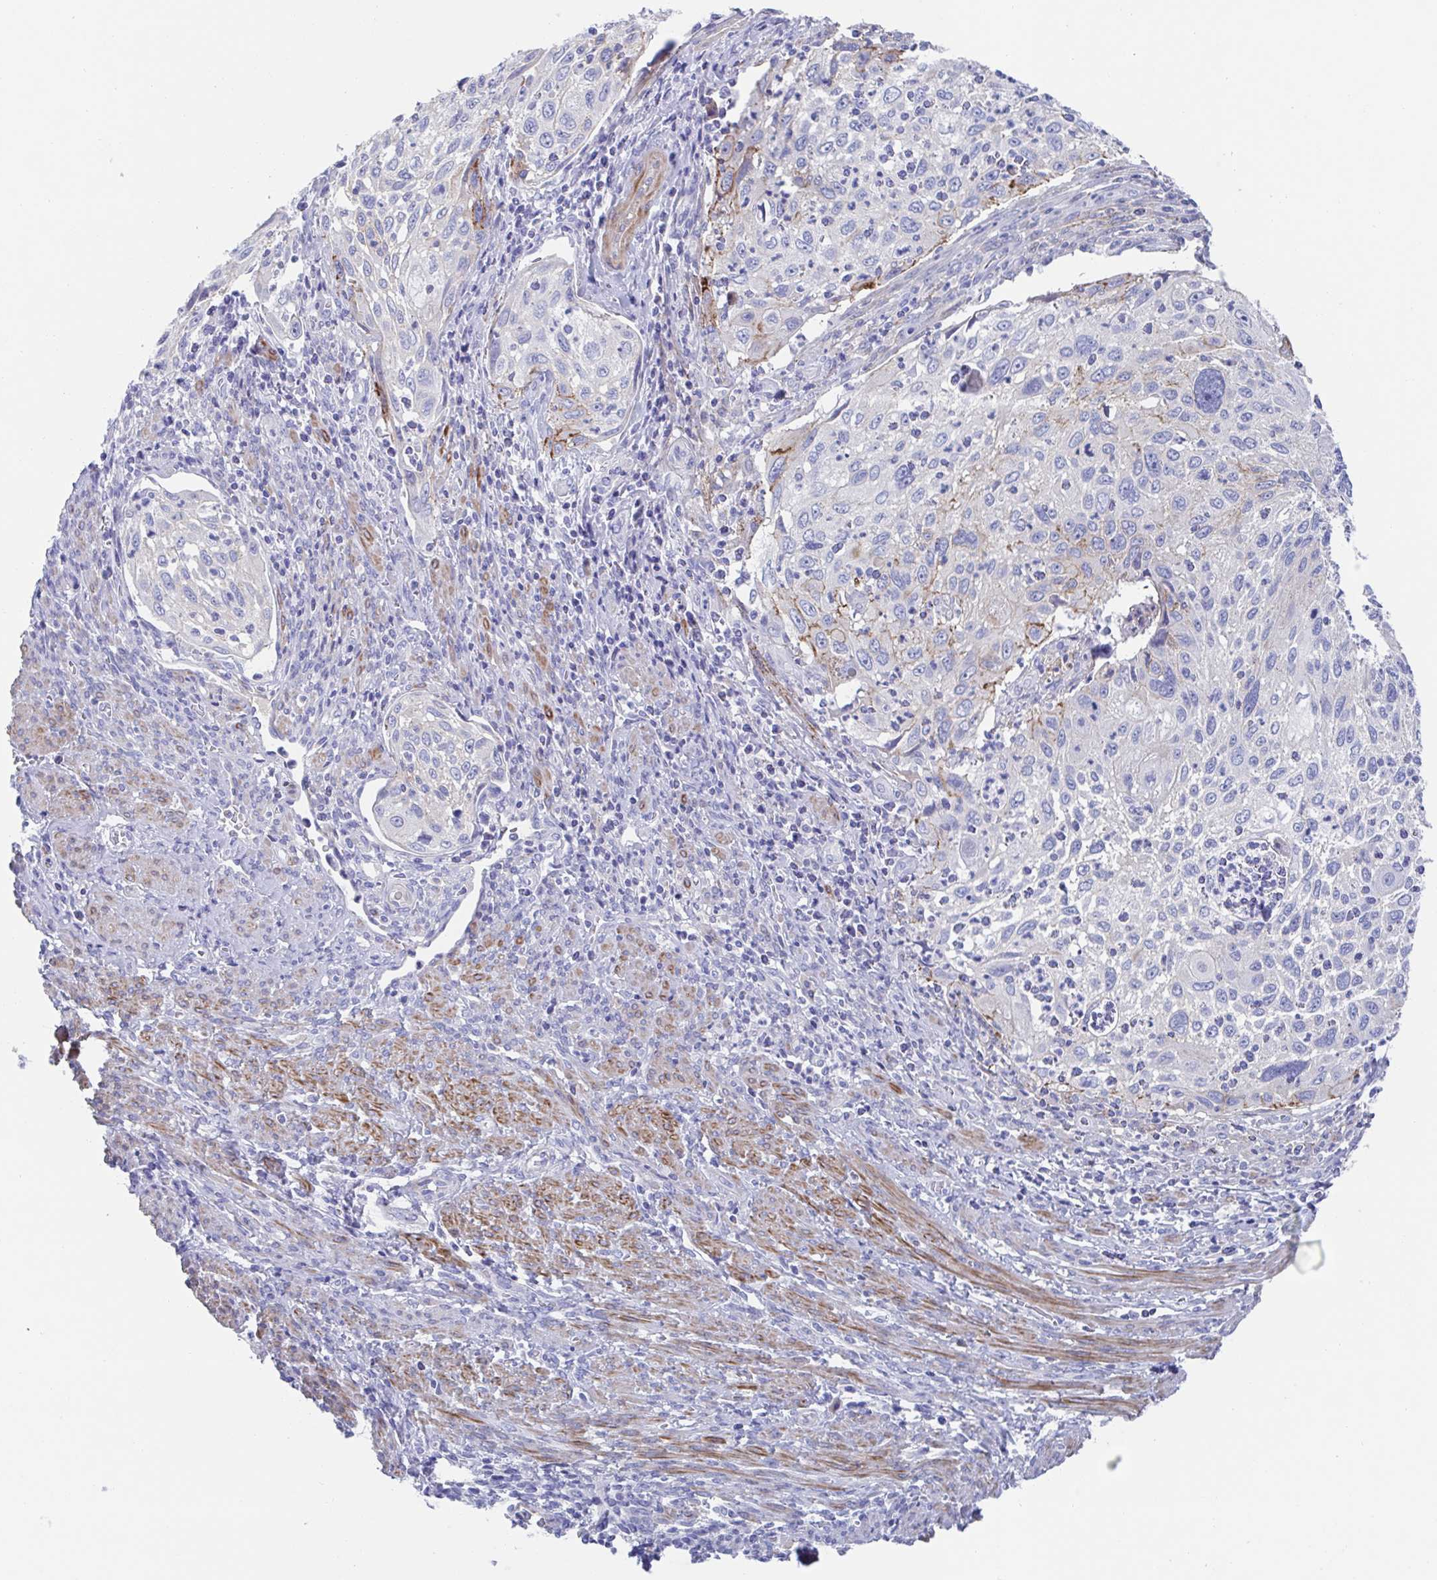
{"staining": {"intensity": "negative", "quantity": "none", "location": "none"}, "tissue": "cervical cancer", "cell_type": "Tumor cells", "image_type": "cancer", "snomed": [{"axis": "morphology", "description": "Squamous cell carcinoma, NOS"}, {"axis": "topography", "description": "Cervix"}], "caption": "Tumor cells show no significant staining in cervical squamous cell carcinoma.", "gene": "CDH2", "patient": {"sex": "female", "age": 70}}